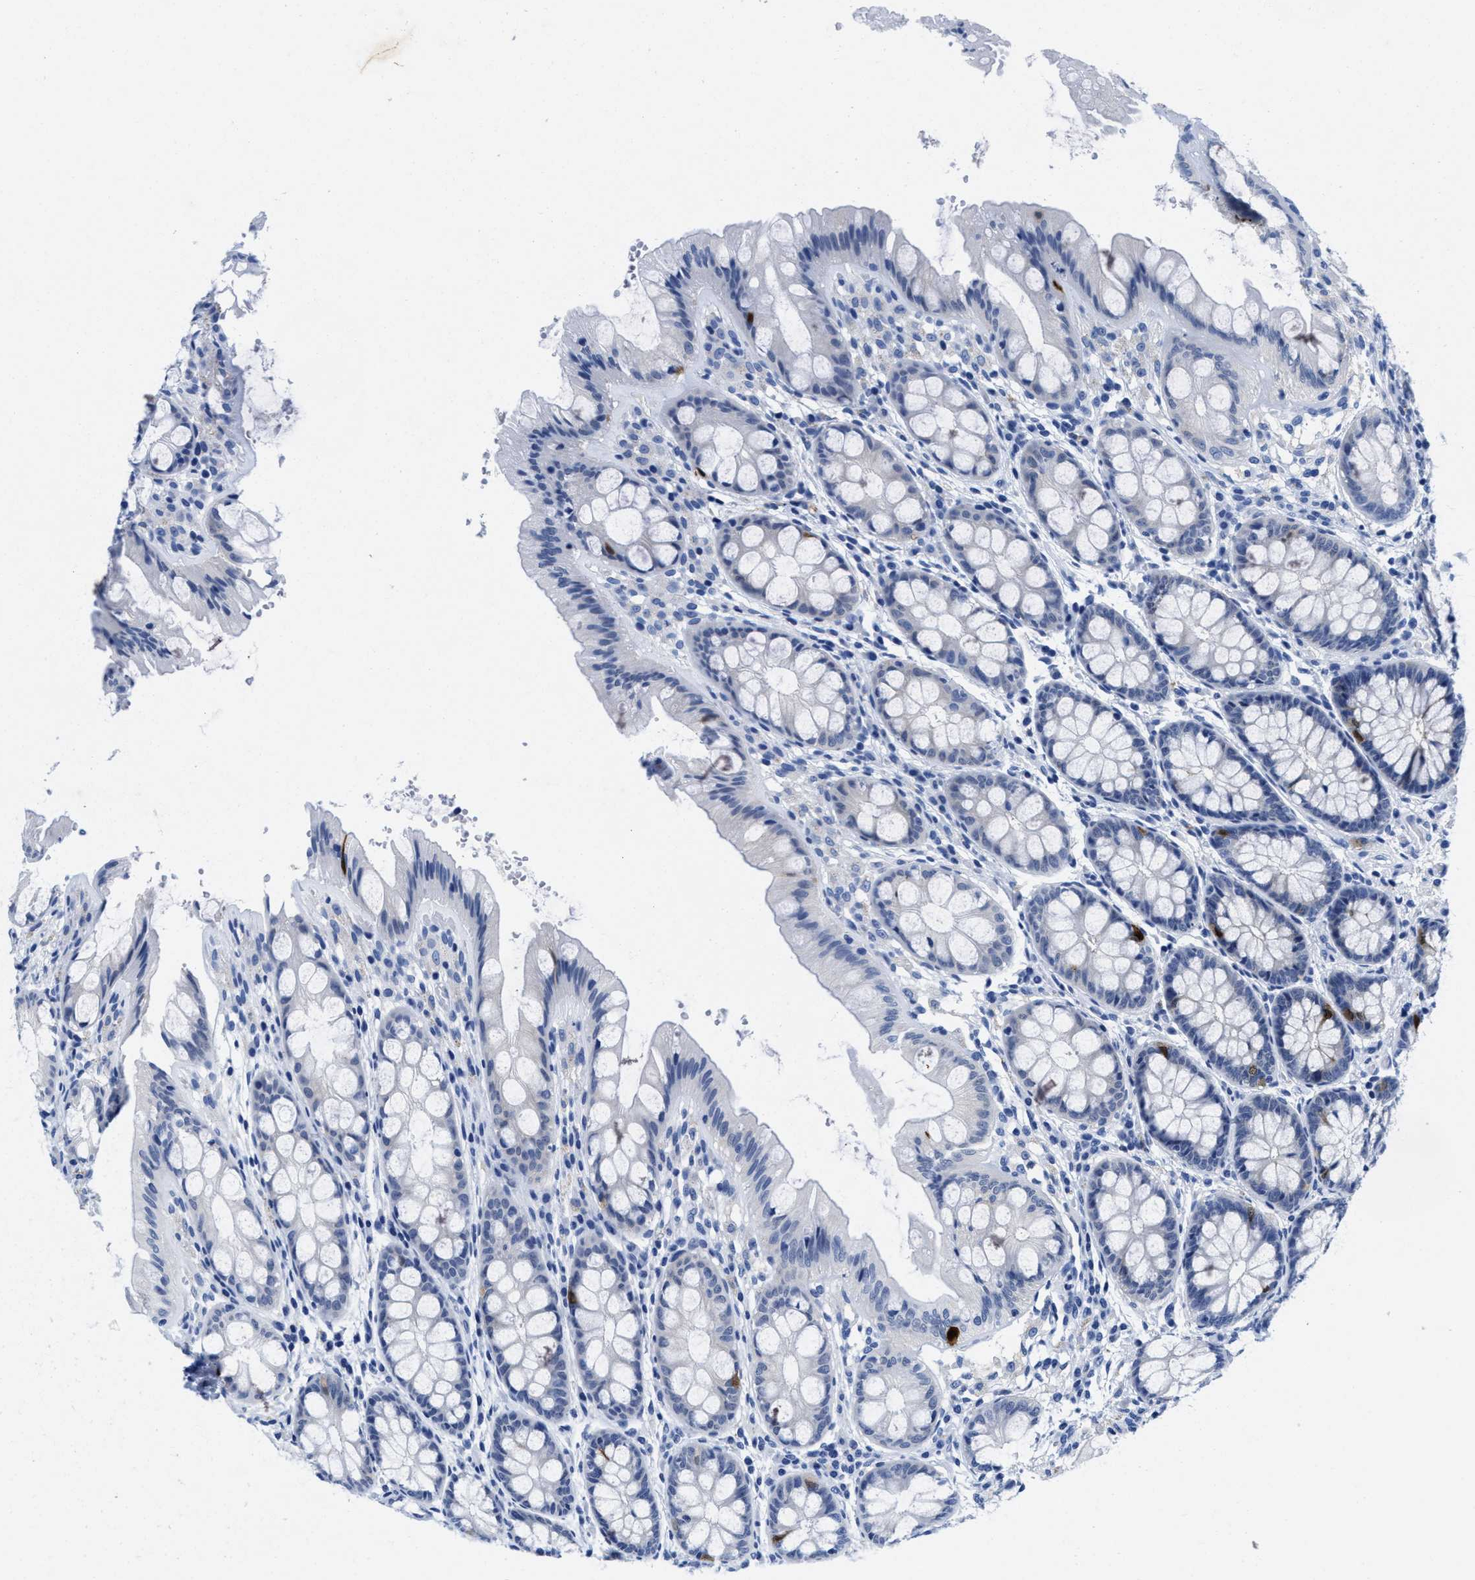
{"staining": {"intensity": "negative", "quantity": "none", "location": "none"}, "tissue": "colon", "cell_type": "Endothelial cells", "image_type": "normal", "snomed": [{"axis": "morphology", "description": "Normal tissue, NOS"}, {"axis": "topography", "description": "Colon"}], "caption": "Human colon stained for a protein using immunohistochemistry (IHC) reveals no staining in endothelial cells.", "gene": "TTC3", "patient": {"sex": "male", "age": 47}}